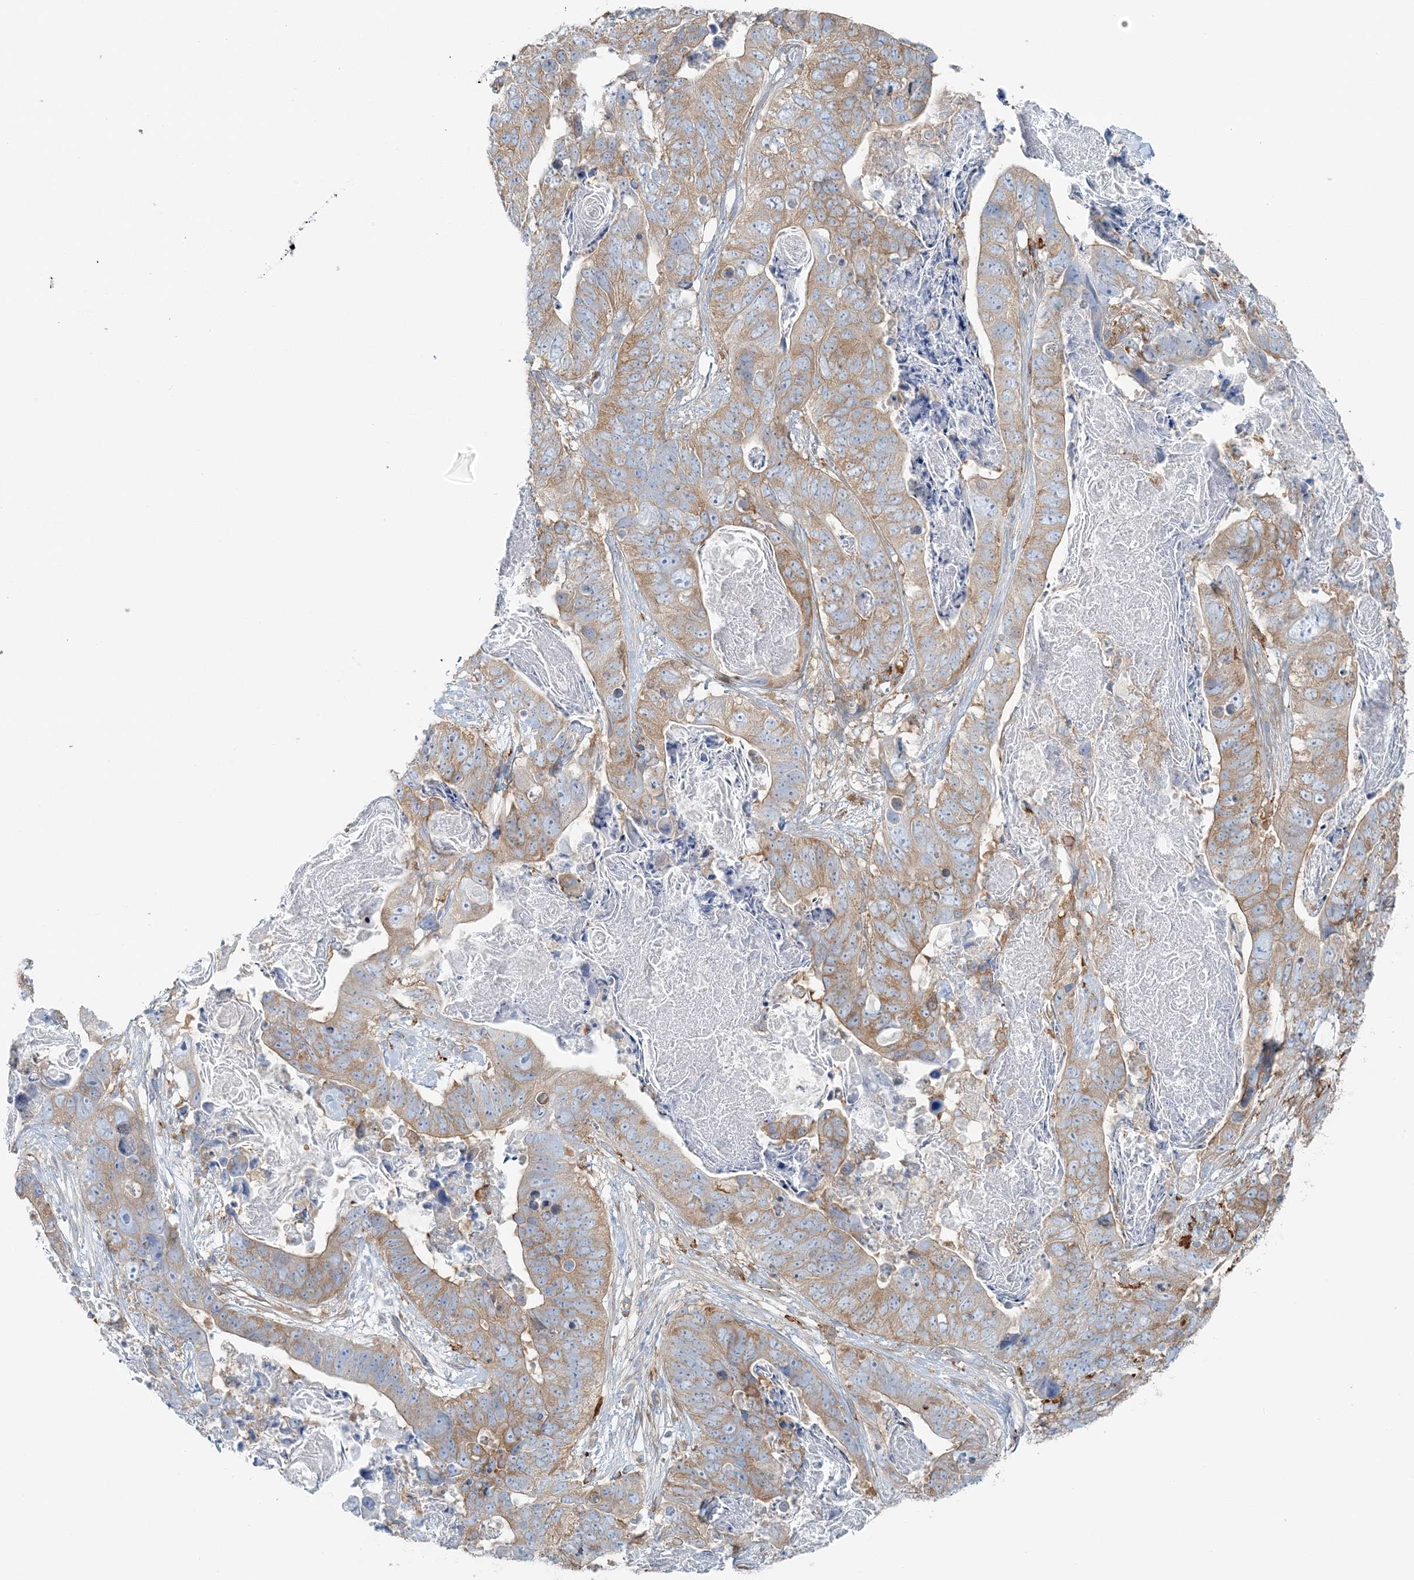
{"staining": {"intensity": "moderate", "quantity": ">75%", "location": "cytoplasmic/membranous"}, "tissue": "stomach cancer", "cell_type": "Tumor cells", "image_type": "cancer", "snomed": [{"axis": "morphology", "description": "Adenocarcinoma, NOS"}, {"axis": "topography", "description": "Stomach"}], "caption": "Moderate cytoplasmic/membranous staining for a protein is present in about >75% of tumor cells of stomach cancer (adenocarcinoma) using IHC.", "gene": "SNX2", "patient": {"sex": "female", "age": 89}}